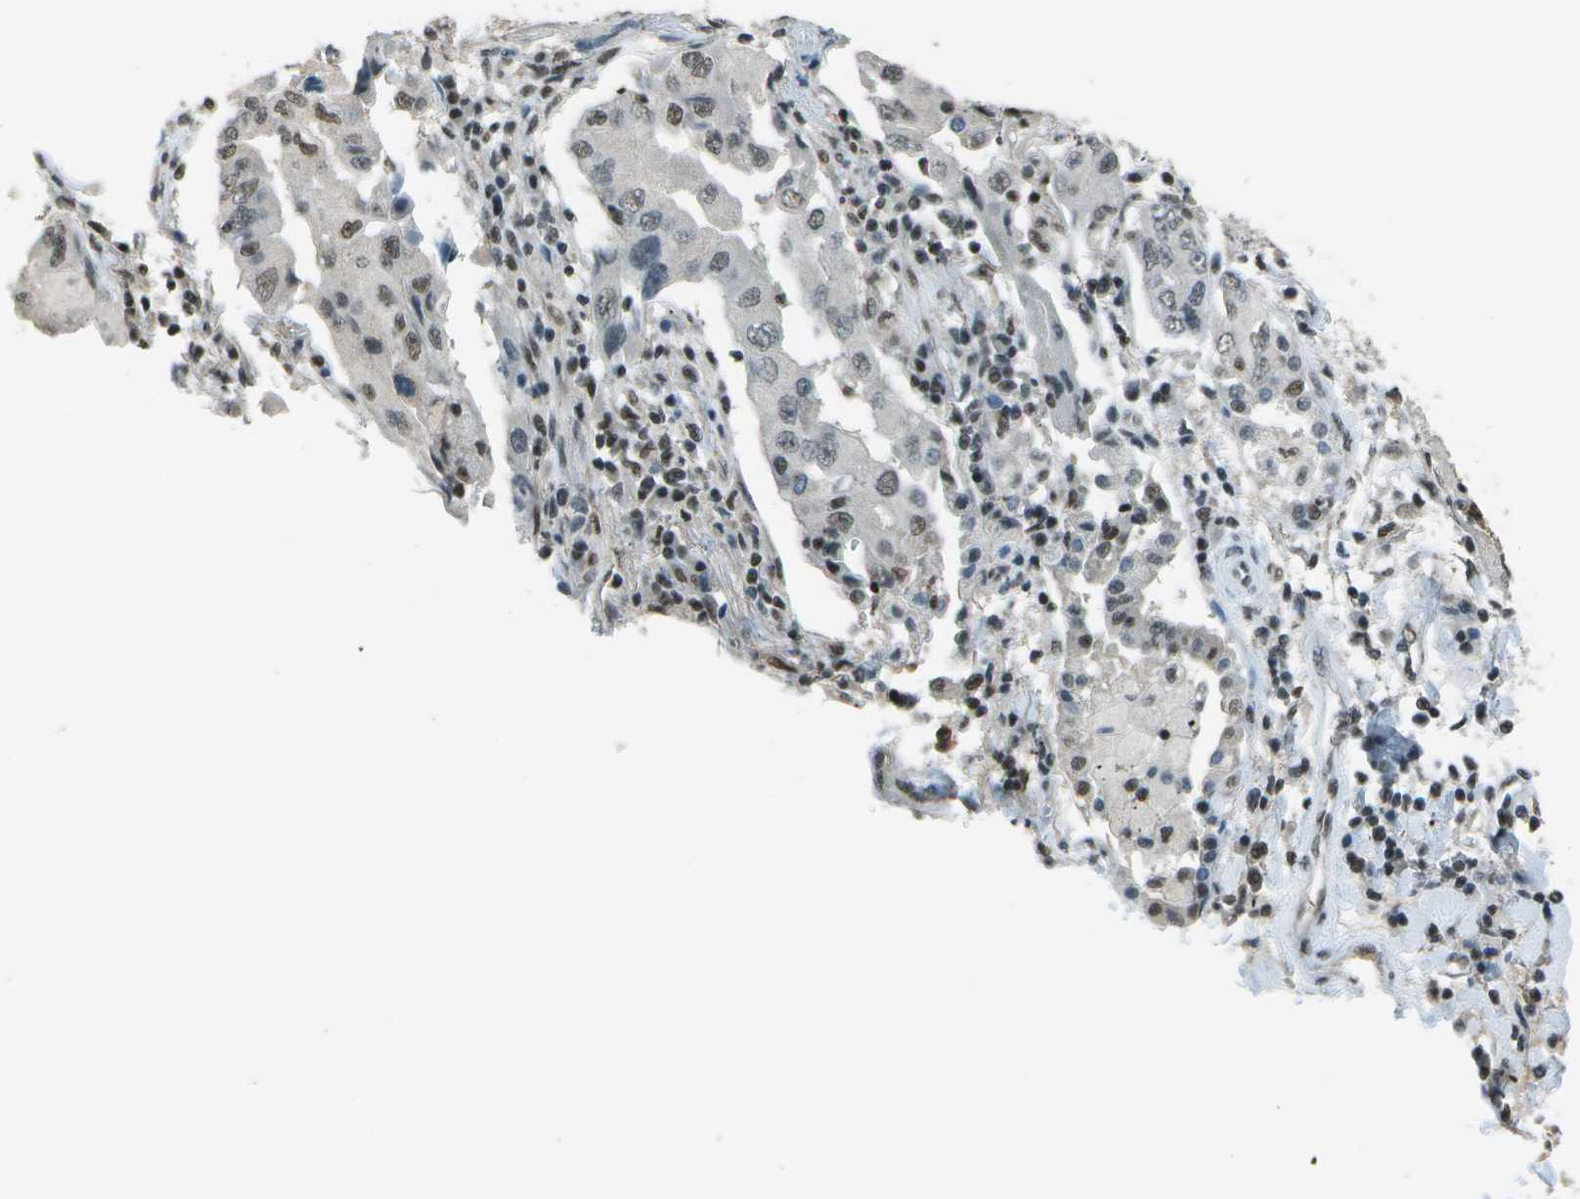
{"staining": {"intensity": "moderate", "quantity": ">75%", "location": "nuclear"}, "tissue": "lung cancer", "cell_type": "Tumor cells", "image_type": "cancer", "snomed": [{"axis": "morphology", "description": "Adenocarcinoma, NOS"}, {"axis": "topography", "description": "Lung"}], "caption": "High-magnification brightfield microscopy of adenocarcinoma (lung) stained with DAB (3,3'-diaminobenzidine) (brown) and counterstained with hematoxylin (blue). tumor cells exhibit moderate nuclear expression is present in about>75% of cells. (Stains: DAB (3,3'-diaminobenzidine) in brown, nuclei in blue, Microscopy: brightfield microscopy at high magnification).", "gene": "DEPDC1", "patient": {"sex": "female", "age": 65}}